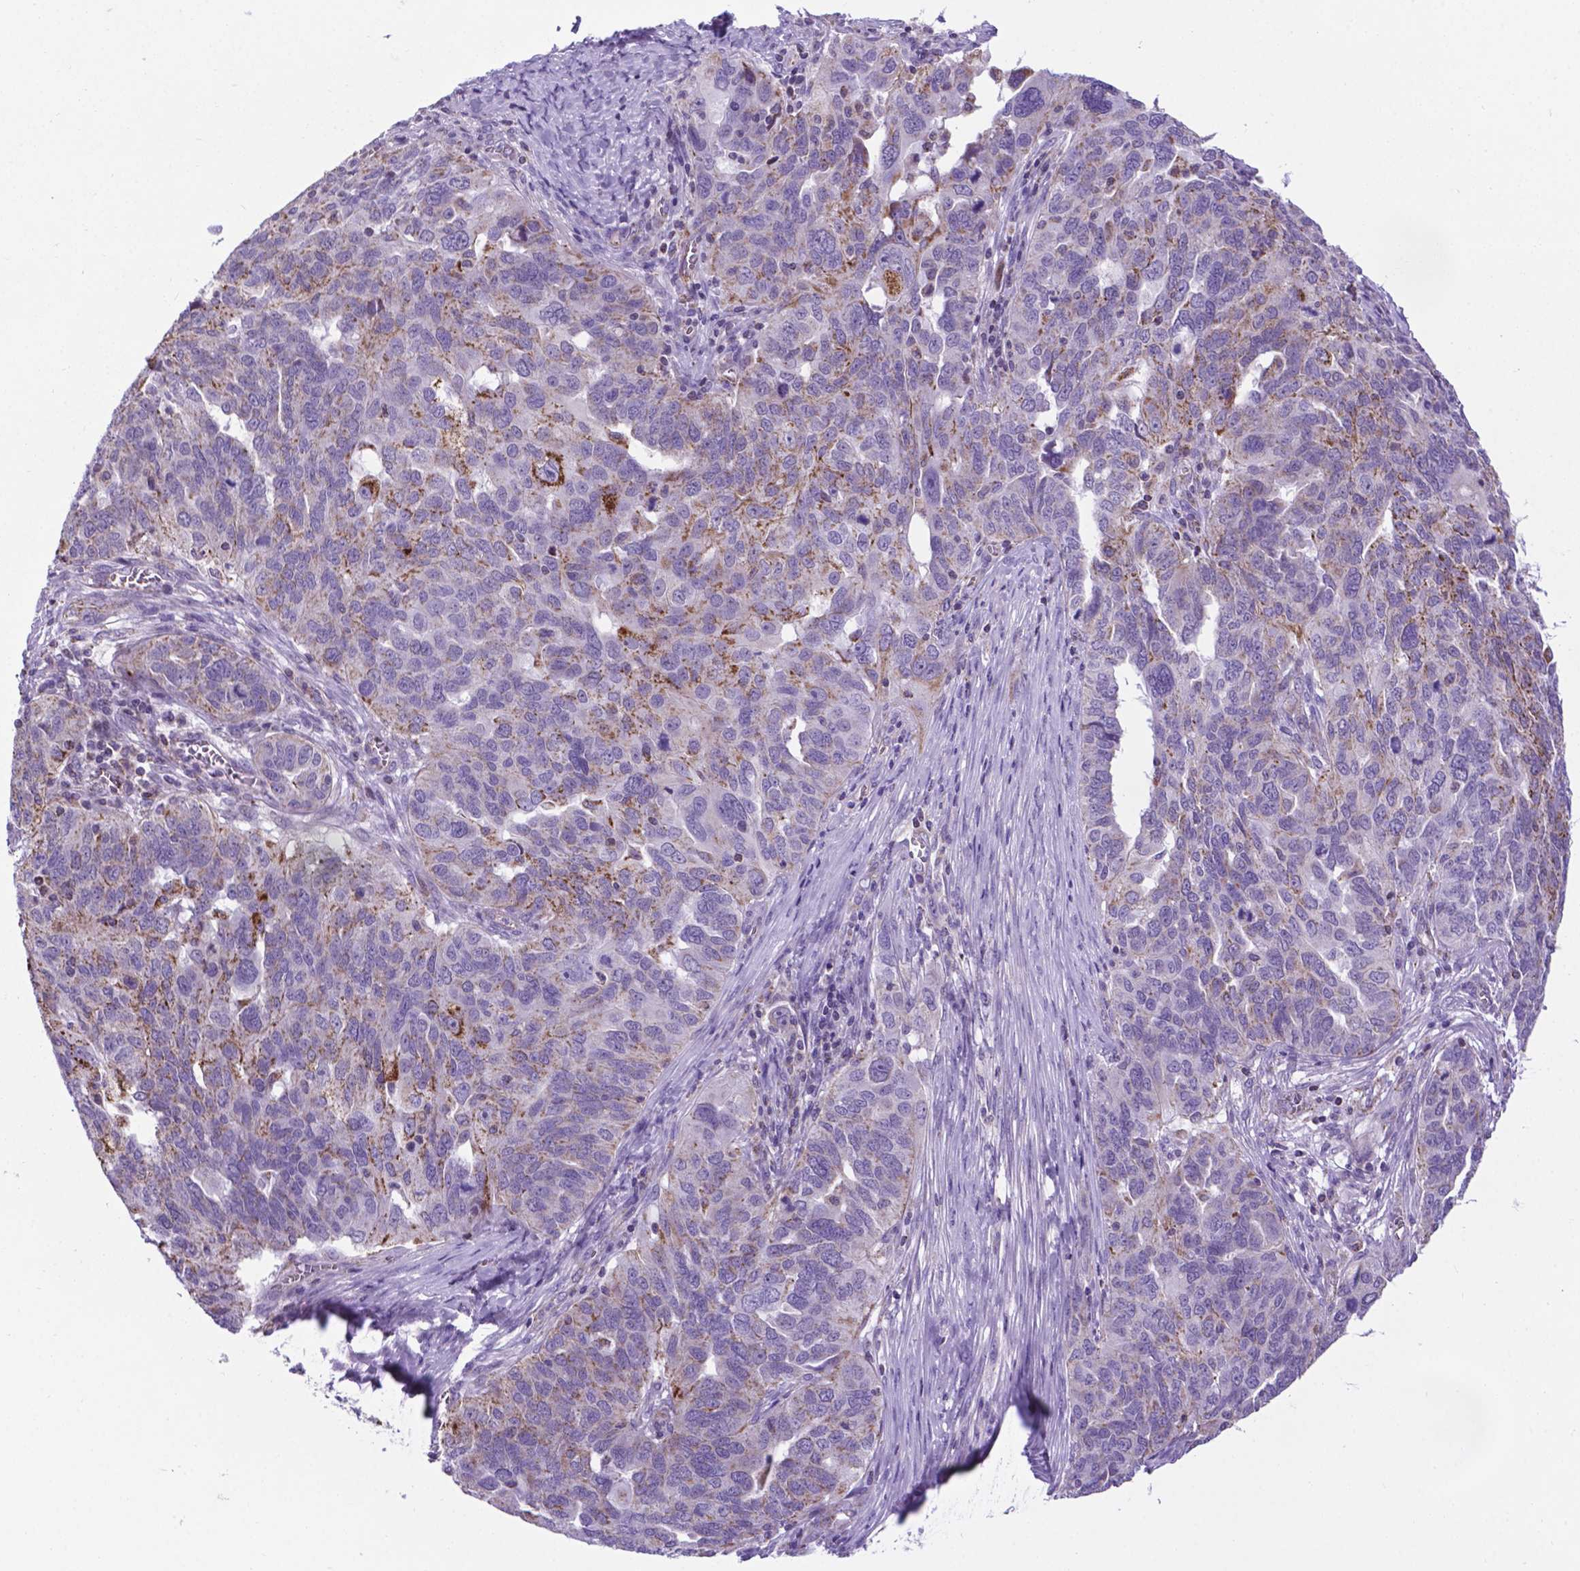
{"staining": {"intensity": "strong", "quantity": "<25%", "location": "cytoplasmic/membranous"}, "tissue": "ovarian cancer", "cell_type": "Tumor cells", "image_type": "cancer", "snomed": [{"axis": "morphology", "description": "Carcinoma, endometroid"}, {"axis": "topography", "description": "Soft tissue"}, {"axis": "topography", "description": "Ovary"}], "caption": "Human ovarian cancer stained with a brown dye demonstrates strong cytoplasmic/membranous positive staining in about <25% of tumor cells.", "gene": "POU3F3", "patient": {"sex": "female", "age": 52}}